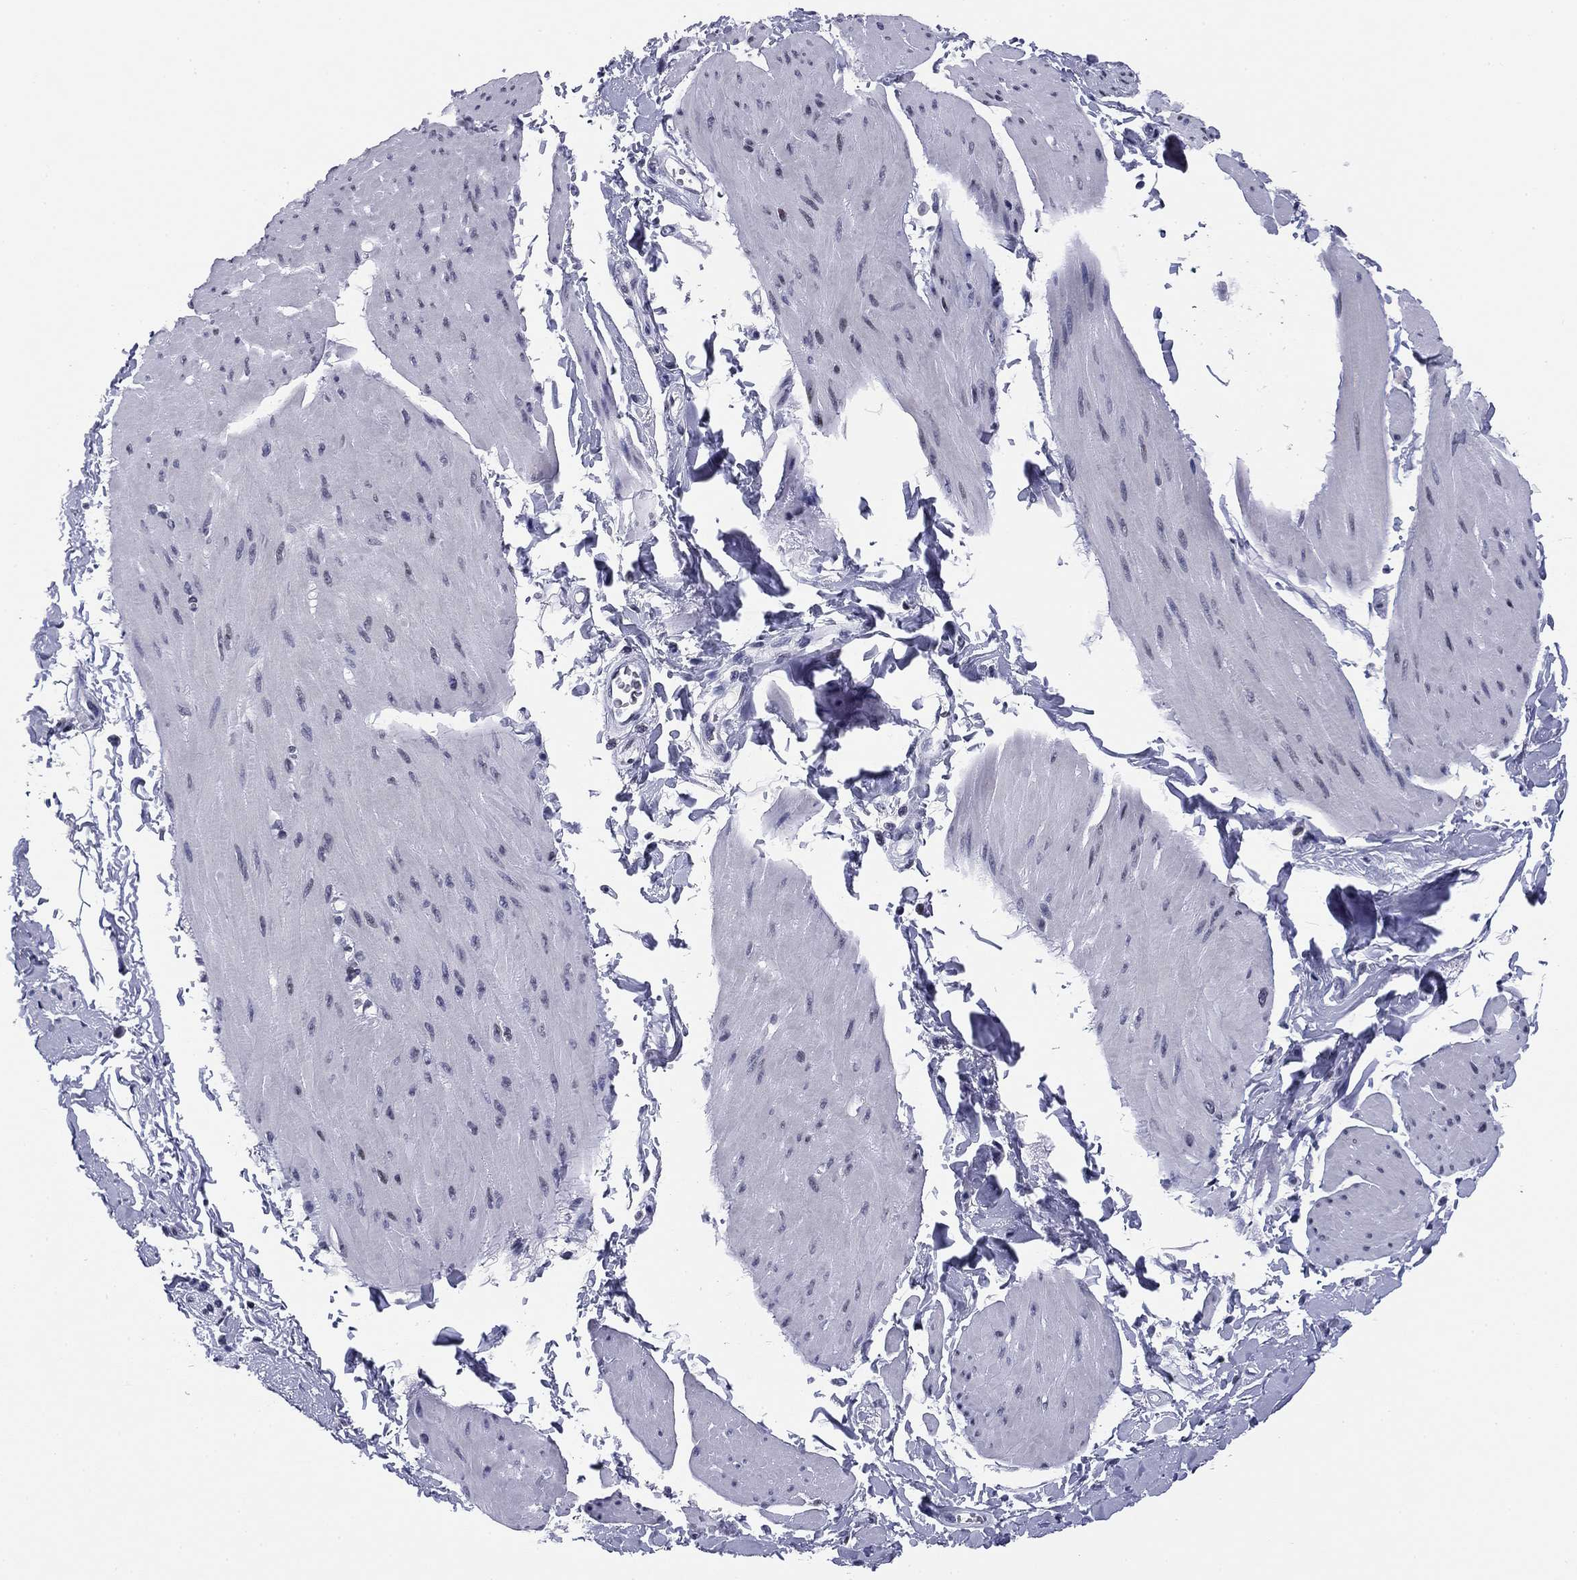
{"staining": {"intensity": "negative", "quantity": "none", "location": "none"}, "tissue": "smooth muscle", "cell_type": "Smooth muscle cells", "image_type": "normal", "snomed": [{"axis": "morphology", "description": "Normal tissue, NOS"}, {"axis": "topography", "description": "Adipose tissue"}, {"axis": "topography", "description": "Smooth muscle"}, {"axis": "topography", "description": "Peripheral nerve tissue"}], "caption": "DAB (3,3'-diaminobenzidine) immunohistochemical staining of unremarkable human smooth muscle reveals no significant positivity in smooth muscle cells. (Stains: DAB immunohistochemistry (IHC) with hematoxylin counter stain, Microscopy: brightfield microscopy at high magnification).", "gene": "CCDC144A", "patient": {"sex": "male", "age": 83}}